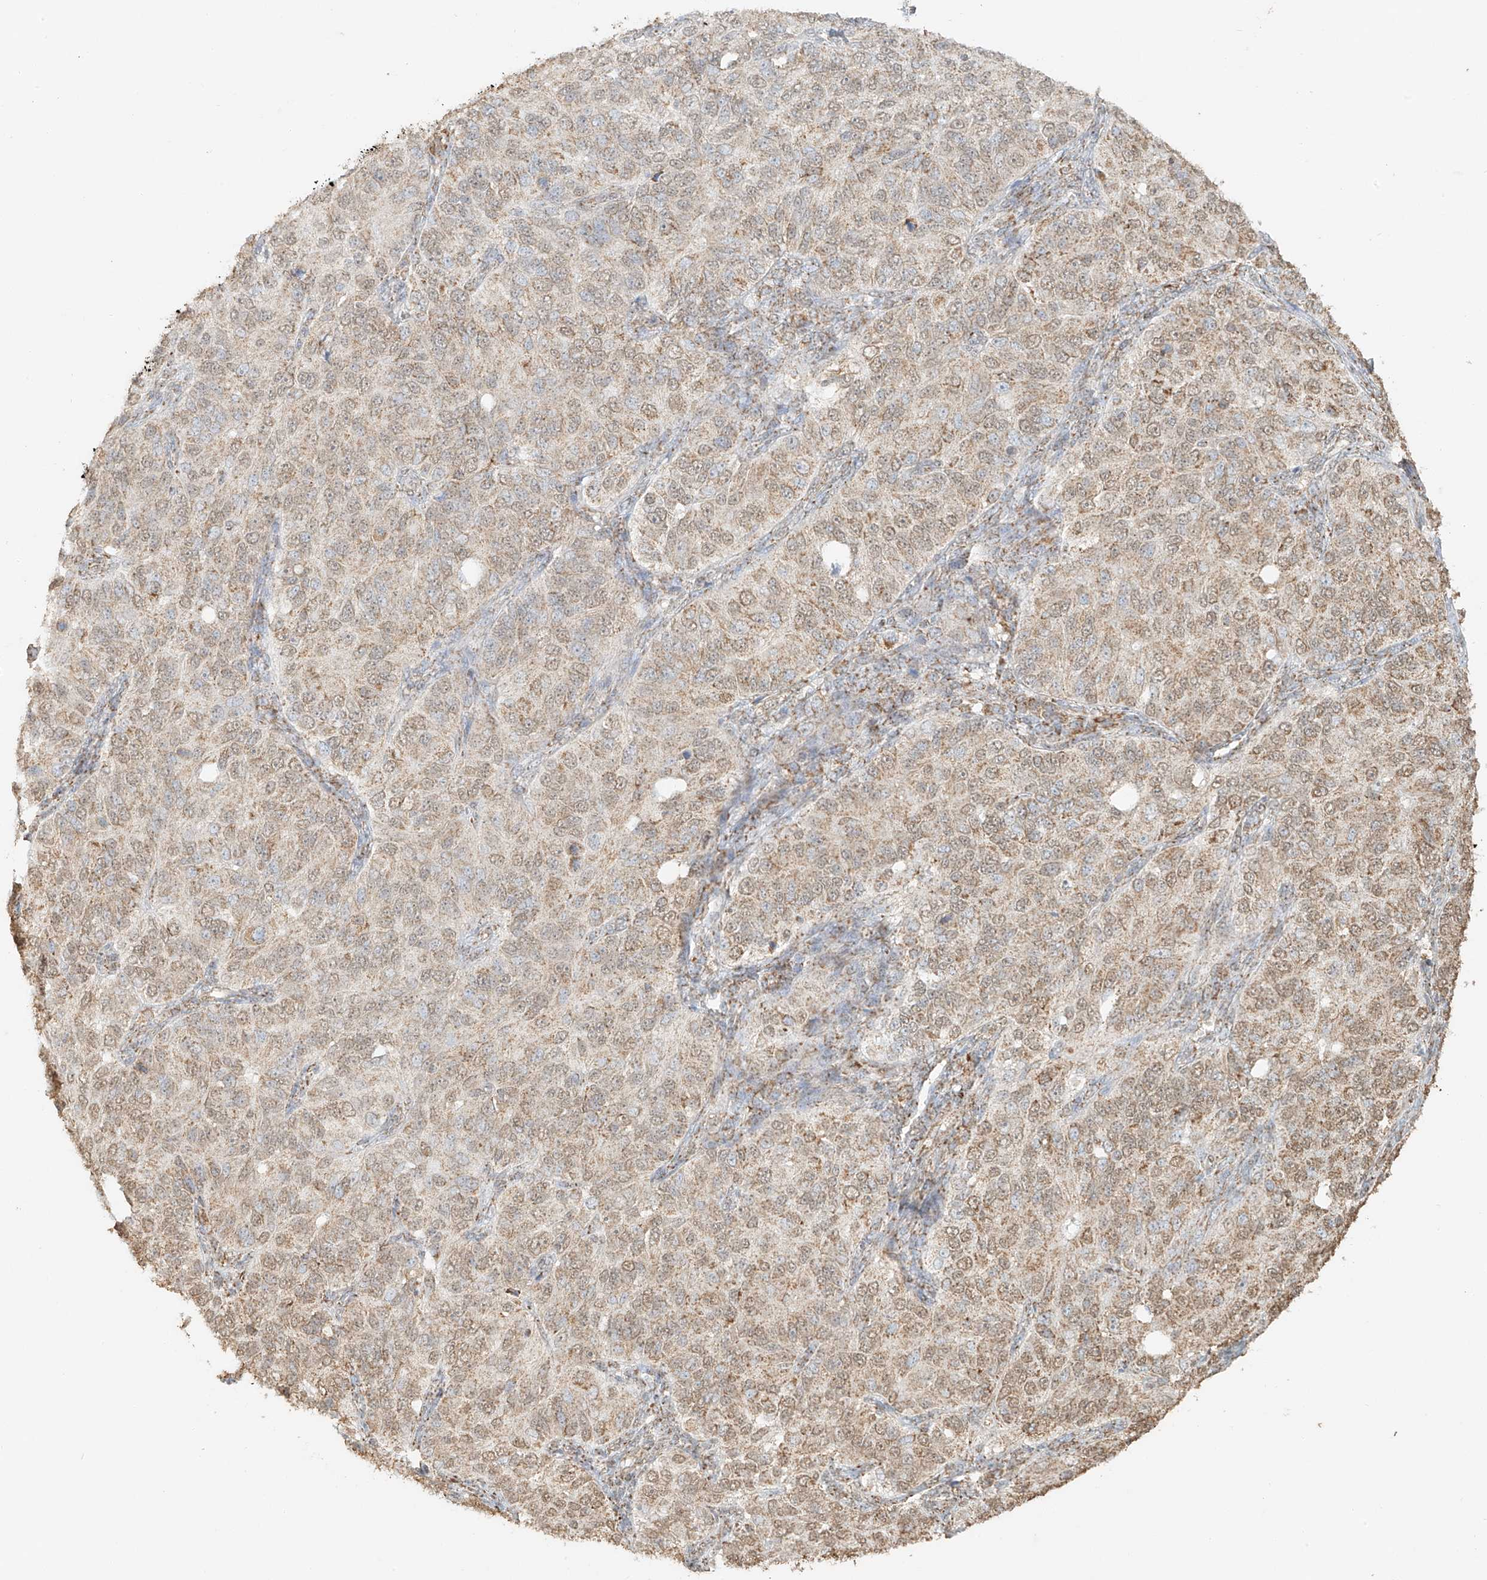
{"staining": {"intensity": "weak", "quantity": ">75%", "location": "cytoplasmic/membranous,nuclear"}, "tissue": "ovarian cancer", "cell_type": "Tumor cells", "image_type": "cancer", "snomed": [{"axis": "morphology", "description": "Carcinoma, endometroid"}, {"axis": "topography", "description": "Ovary"}], "caption": "Ovarian endometroid carcinoma stained with a brown dye shows weak cytoplasmic/membranous and nuclear positive staining in about >75% of tumor cells.", "gene": "MIPEP", "patient": {"sex": "female", "age": 51}}